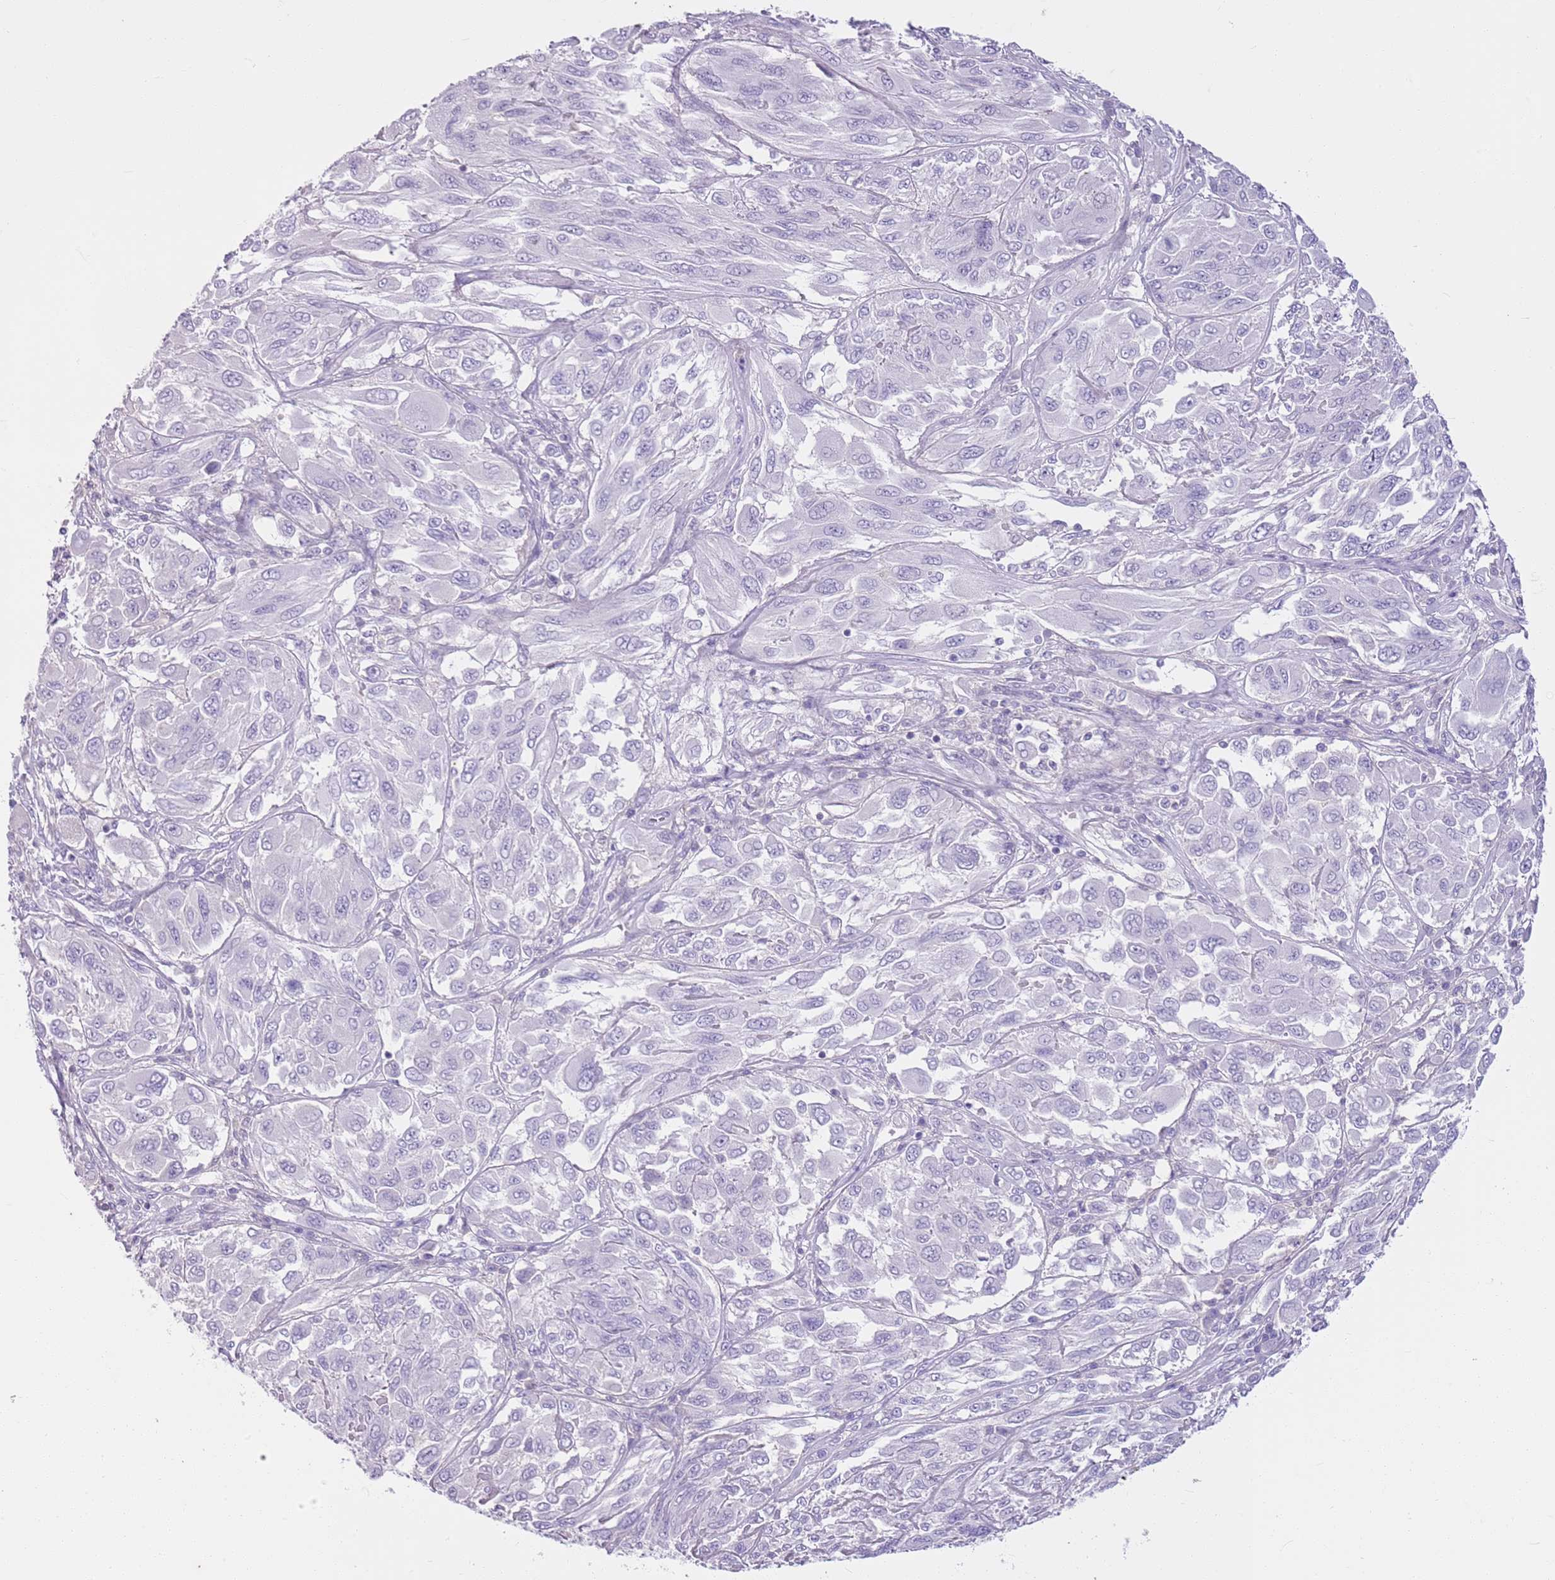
{"staining": {"intensity": "negative", "quantity": "none", "location": "none"}, "tissue": "melanoma", "cell_type": "Tumor cells", "image_type": "cancer", "snomed": [{"axis": "morphology", "description": "Malignant melanoma, NOS"}, {"axis": "topography", "description": "Skin"}], "caption": "Immunohistochemistry (IHC) of melanoma demonstrates no staining in tumor cells. The staining is performed using DAB (3,3'-diaminobenzidine) brown chromogen with nuclei counter-stained in using hematoxylin.", "gene": "CNPPD1", "patient": {"sex": "female", "age": 91}}